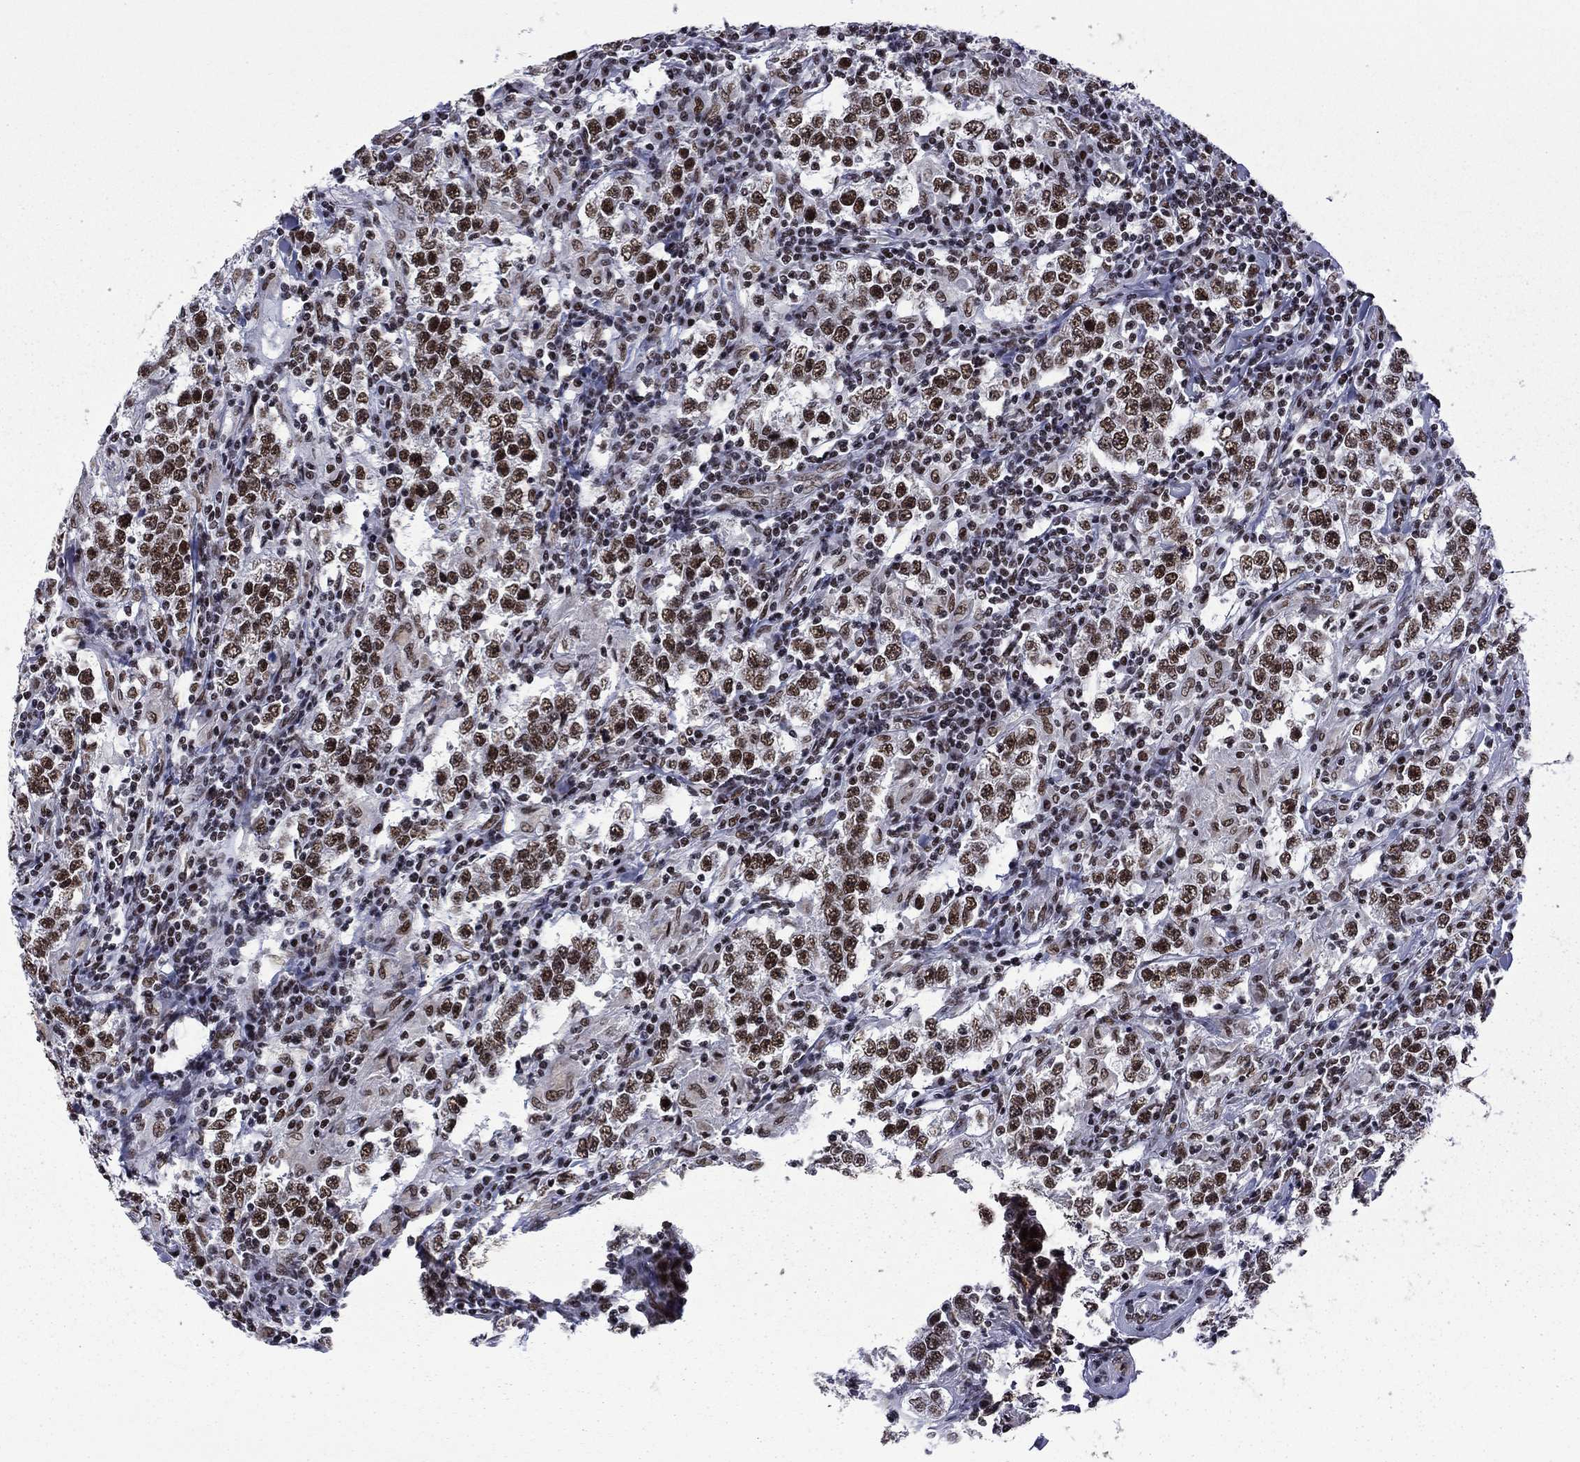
{"staining": {"intensity": "strong", "quantity": ">75%", "location": "nuclear"}, "tissue": "testis cancer", "cell_type": "Tumor cells", "image_type": "cancer", "snomed": [{"axis": "morphology", "description": "Seminoma, NOS"}, {"axis": "morphology", "description": "Carcinoma, Embryonal, NOS"}, {"axis": "topography", "description": "Testis"}], "caption": "Strong nuclear staining for a protein is appreciated in about >75% of tumor cells of testis cancer (seminoma) using immunohistochemistry (IHC).", "gene": "ETV5", "patient": {"sex": "male", "age": 41}}